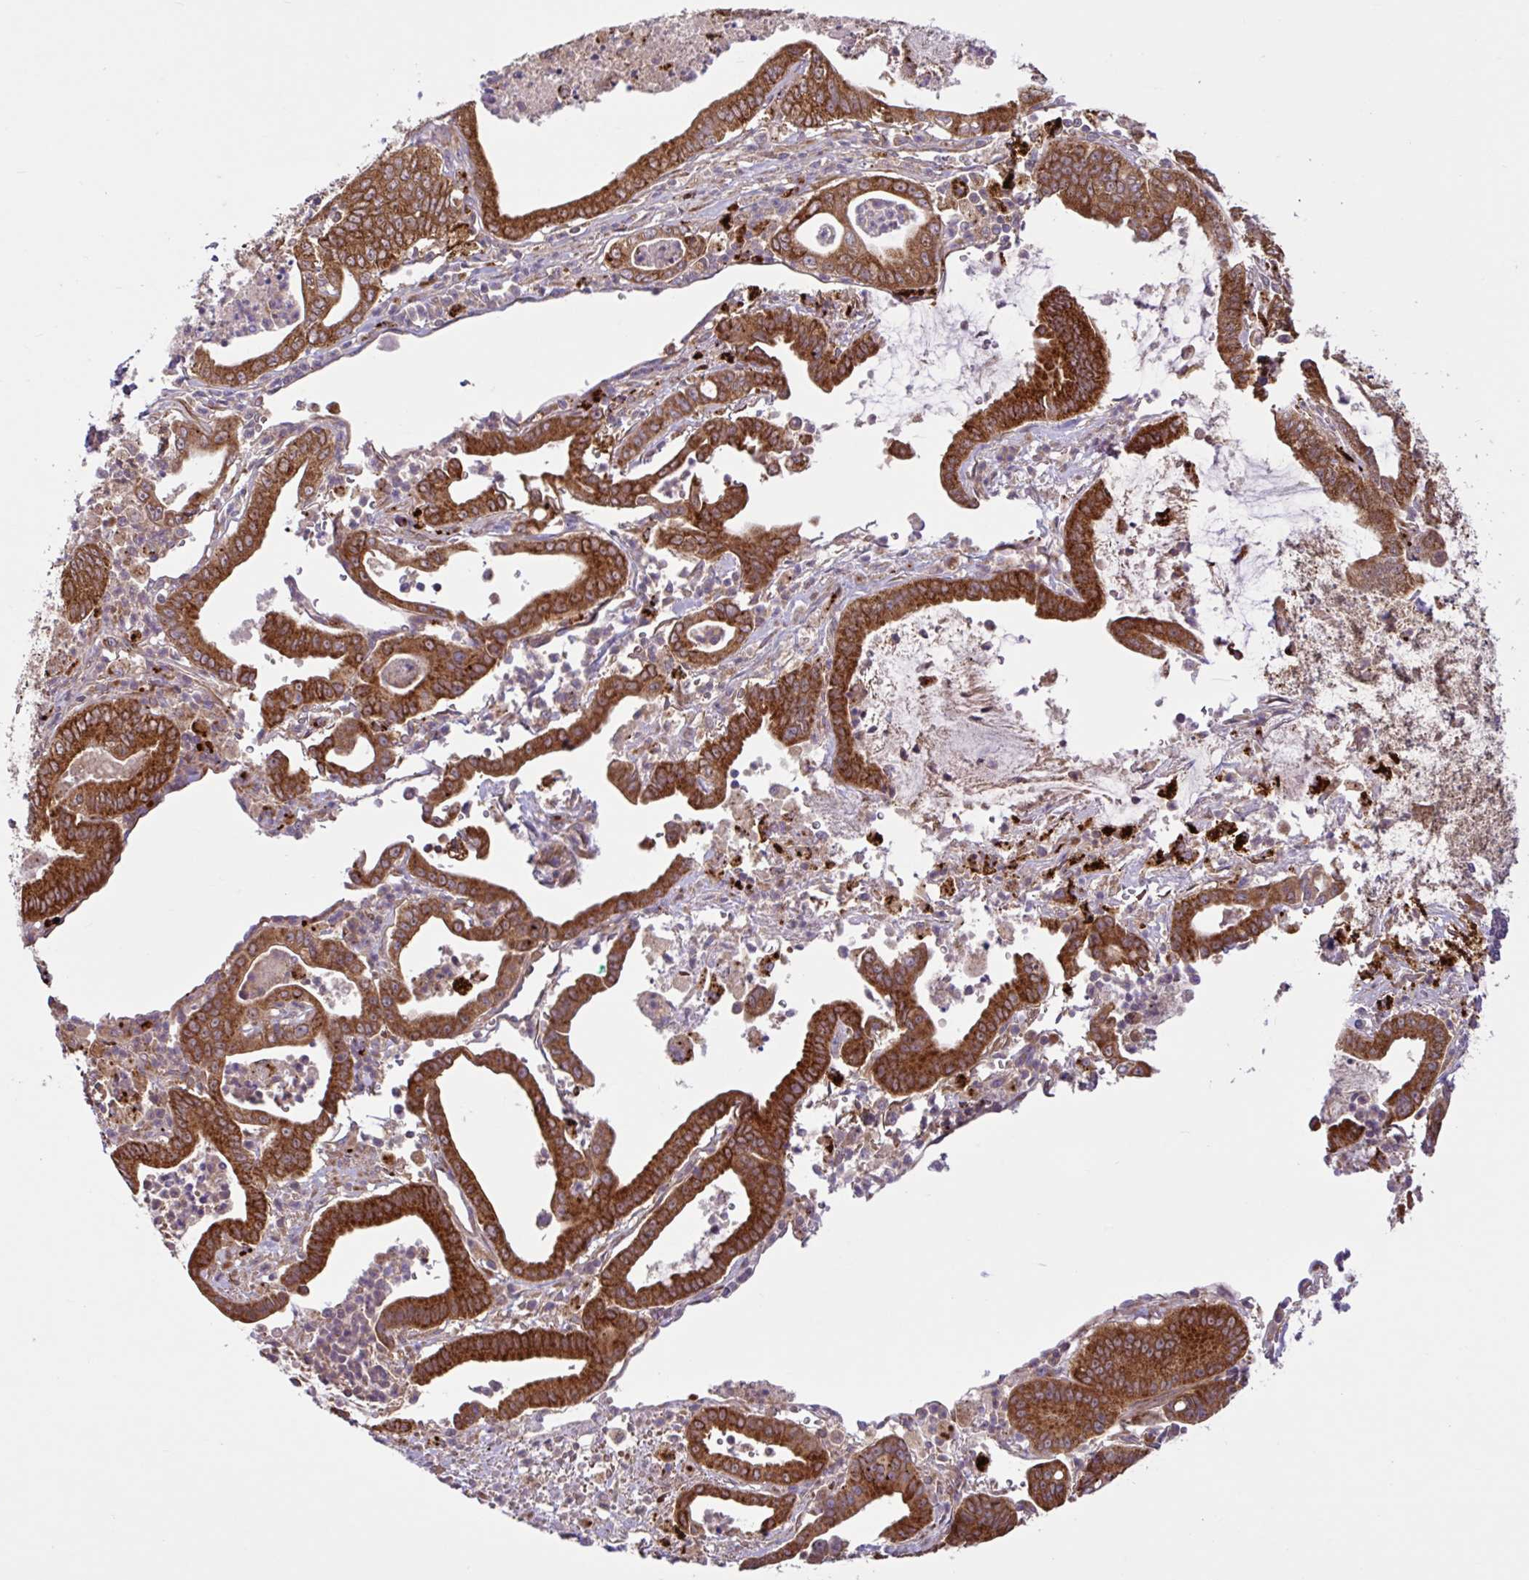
{"staining": {"intensity": "strong", "quantity": ">75%", "location": "cytoplasmic/membranous"}, "tissue": "pancreatic cancer", "cell_type": "Tumor cells", "image_type": "cancer", "snomed": [{"axis": "morphology", "description": "Adenocarcinoma, NOS"}, {"axis": "topography", "description": "Pancreas"}], "caption": "Protein staining of pancreatic cancer (adenocarcinoma) tissue demonstrates strong cytoplasmic/membranous positivity in about >75% of tumor cells.", "gene": "NTPCR", "patient": {"sex": "male", "age": 71}}